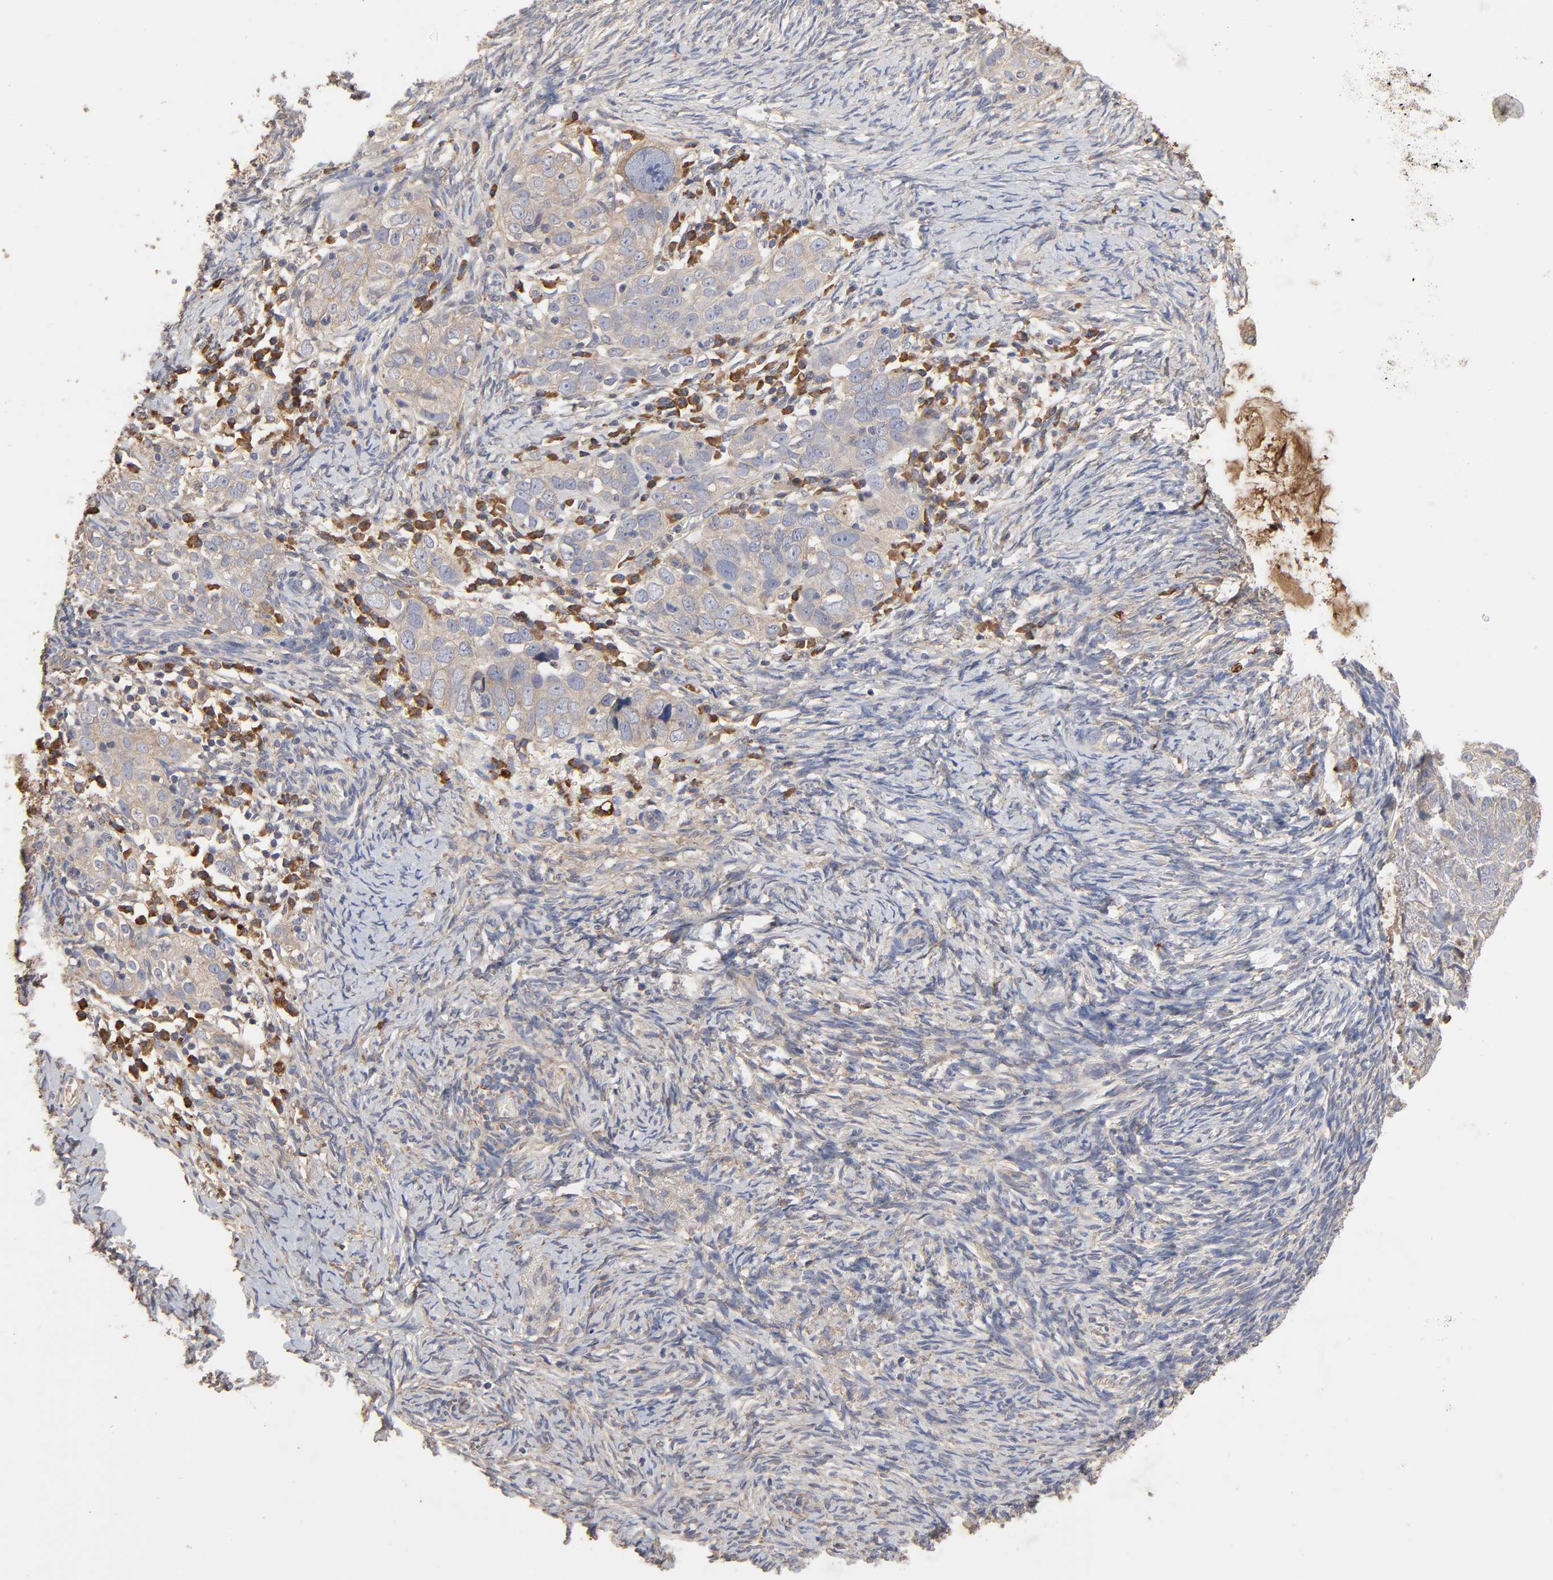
{"staining": {"intensity": "weak", "quantity": ">75%", "location": "cytoplasmic/membranous"}, "tissue": "ovarian cancer", "cell_type": "Tumor cells", "image_type": "cancer", "snomed": [{"axis": "morphology", "description": "Normal tissue, NOS"}, {"axis": "morphology", "description": "Cystadenocarcinoma, serous, NOS"}, {"axis": "topography", "description": "Ovary"}], "caption": "Immunohistochemistry (IHC) staining of ovarian cancer (serous cystadenocarcinoma), which shows low levels of weak cytoplasmic/membranous positivity in about >75% of tumor cells indicating weak cytoplasmic/membranous protein staining. The staining was performed using DAB (3,3'-diaminobenzidine) (brown) for protein detection and nuclei were counterstained in hematoxylin (blue).", "gene": "EIF4G2", "patient": {"sex": "female", "age": 62}}